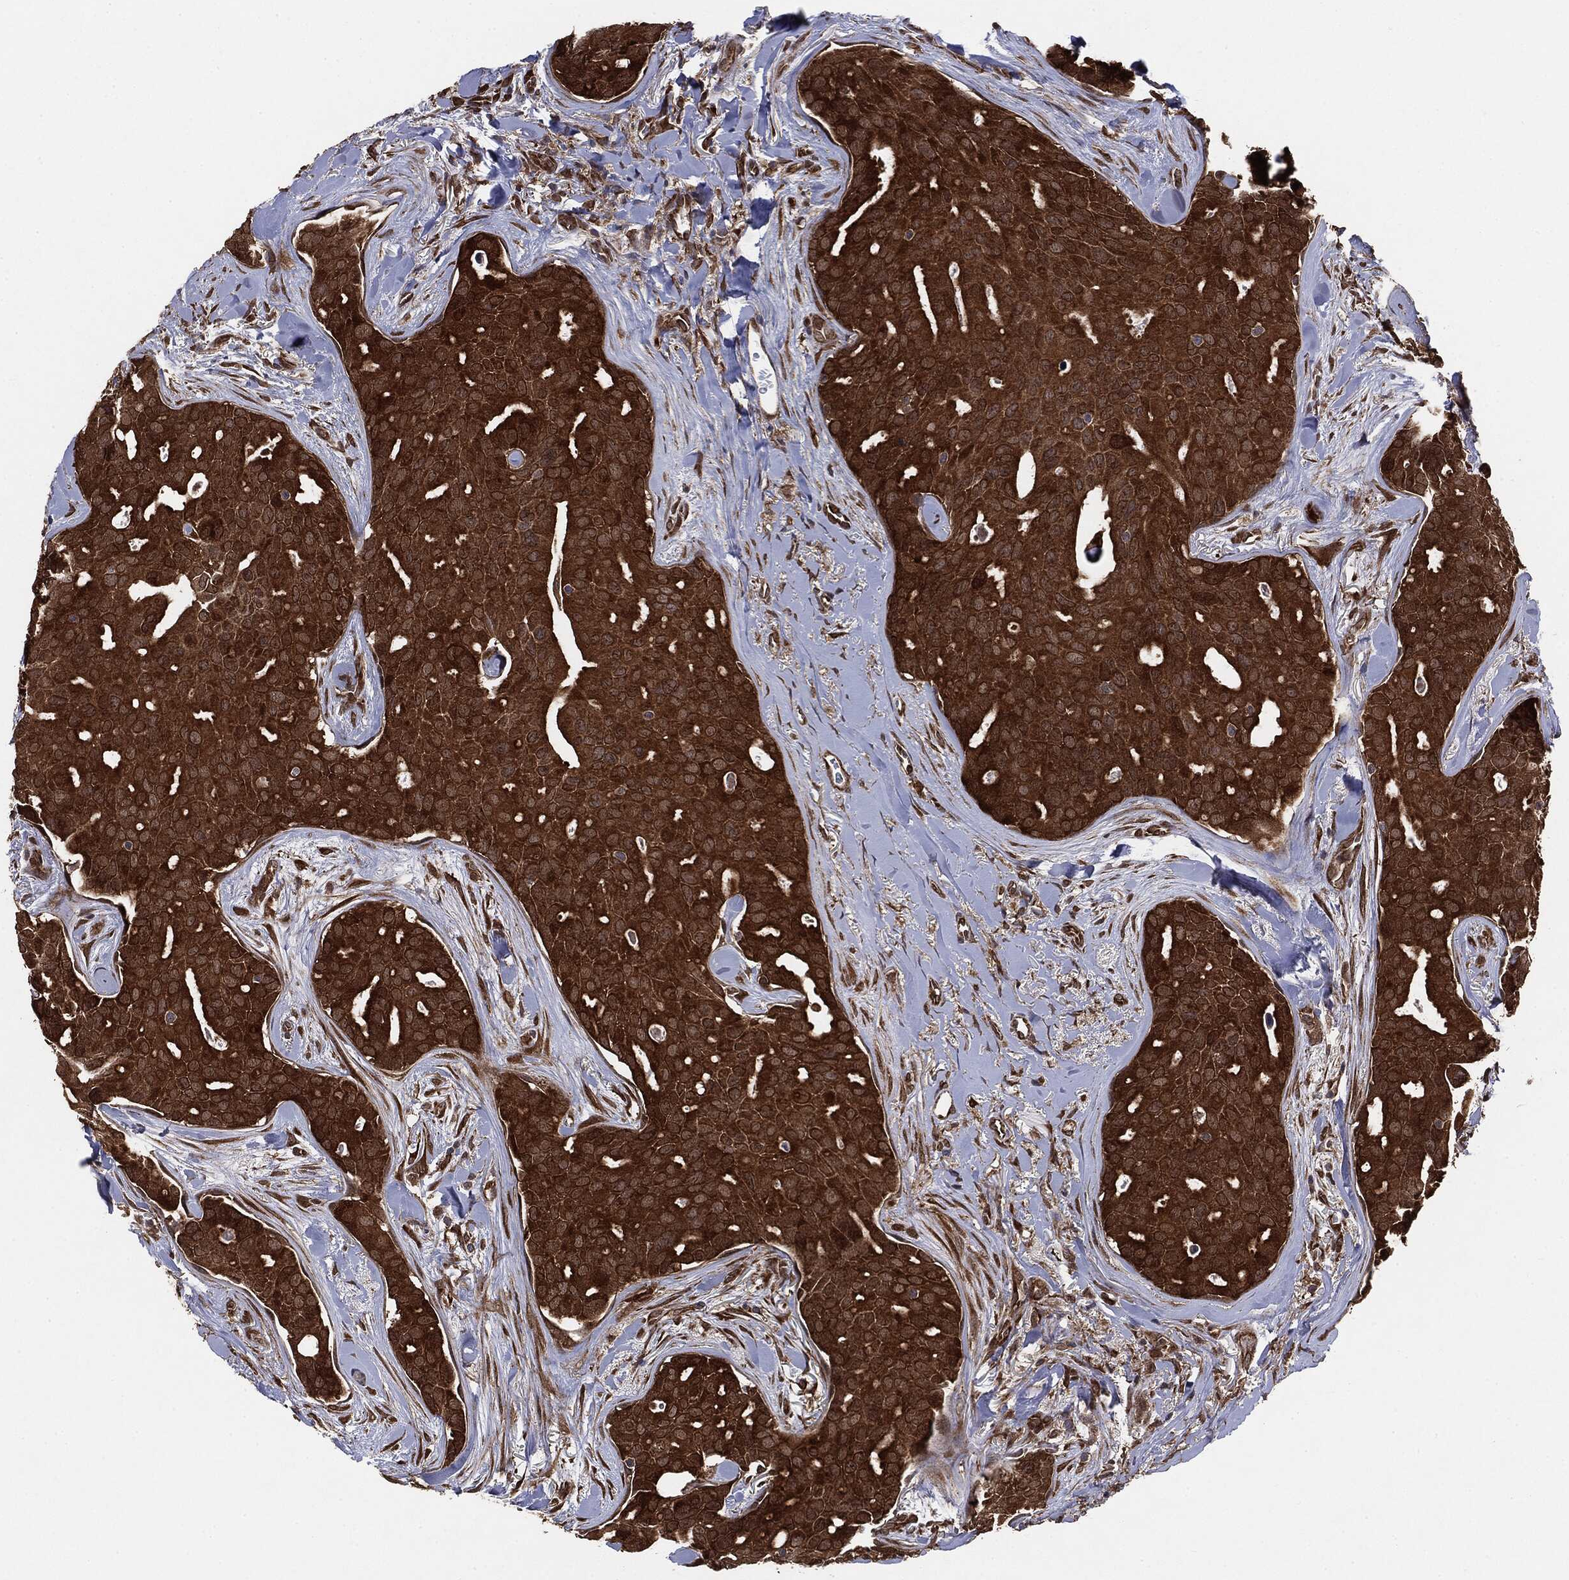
{"staining": {"intensity": "strong", "quantity": ">75%", "location": "cytoplasmic/membranous"}, "tissue": "breast cancer", "cell_type": "Tumor cells", "image_type": "cancer", "snomed": [{"axis": "morphology", "description": "Duct carcinoma"}, {"axis": "topography", "description": "Breast"}], "caption": "DAB (3,3'-diaminobenzidine) immunohistochemical staining of human breast cancer displays strong cytoplasmic/membranous protein staining in approximately >75% of tumor cells.", "gene": "NME1", "patient": {"sex": "female", "age": 54}}